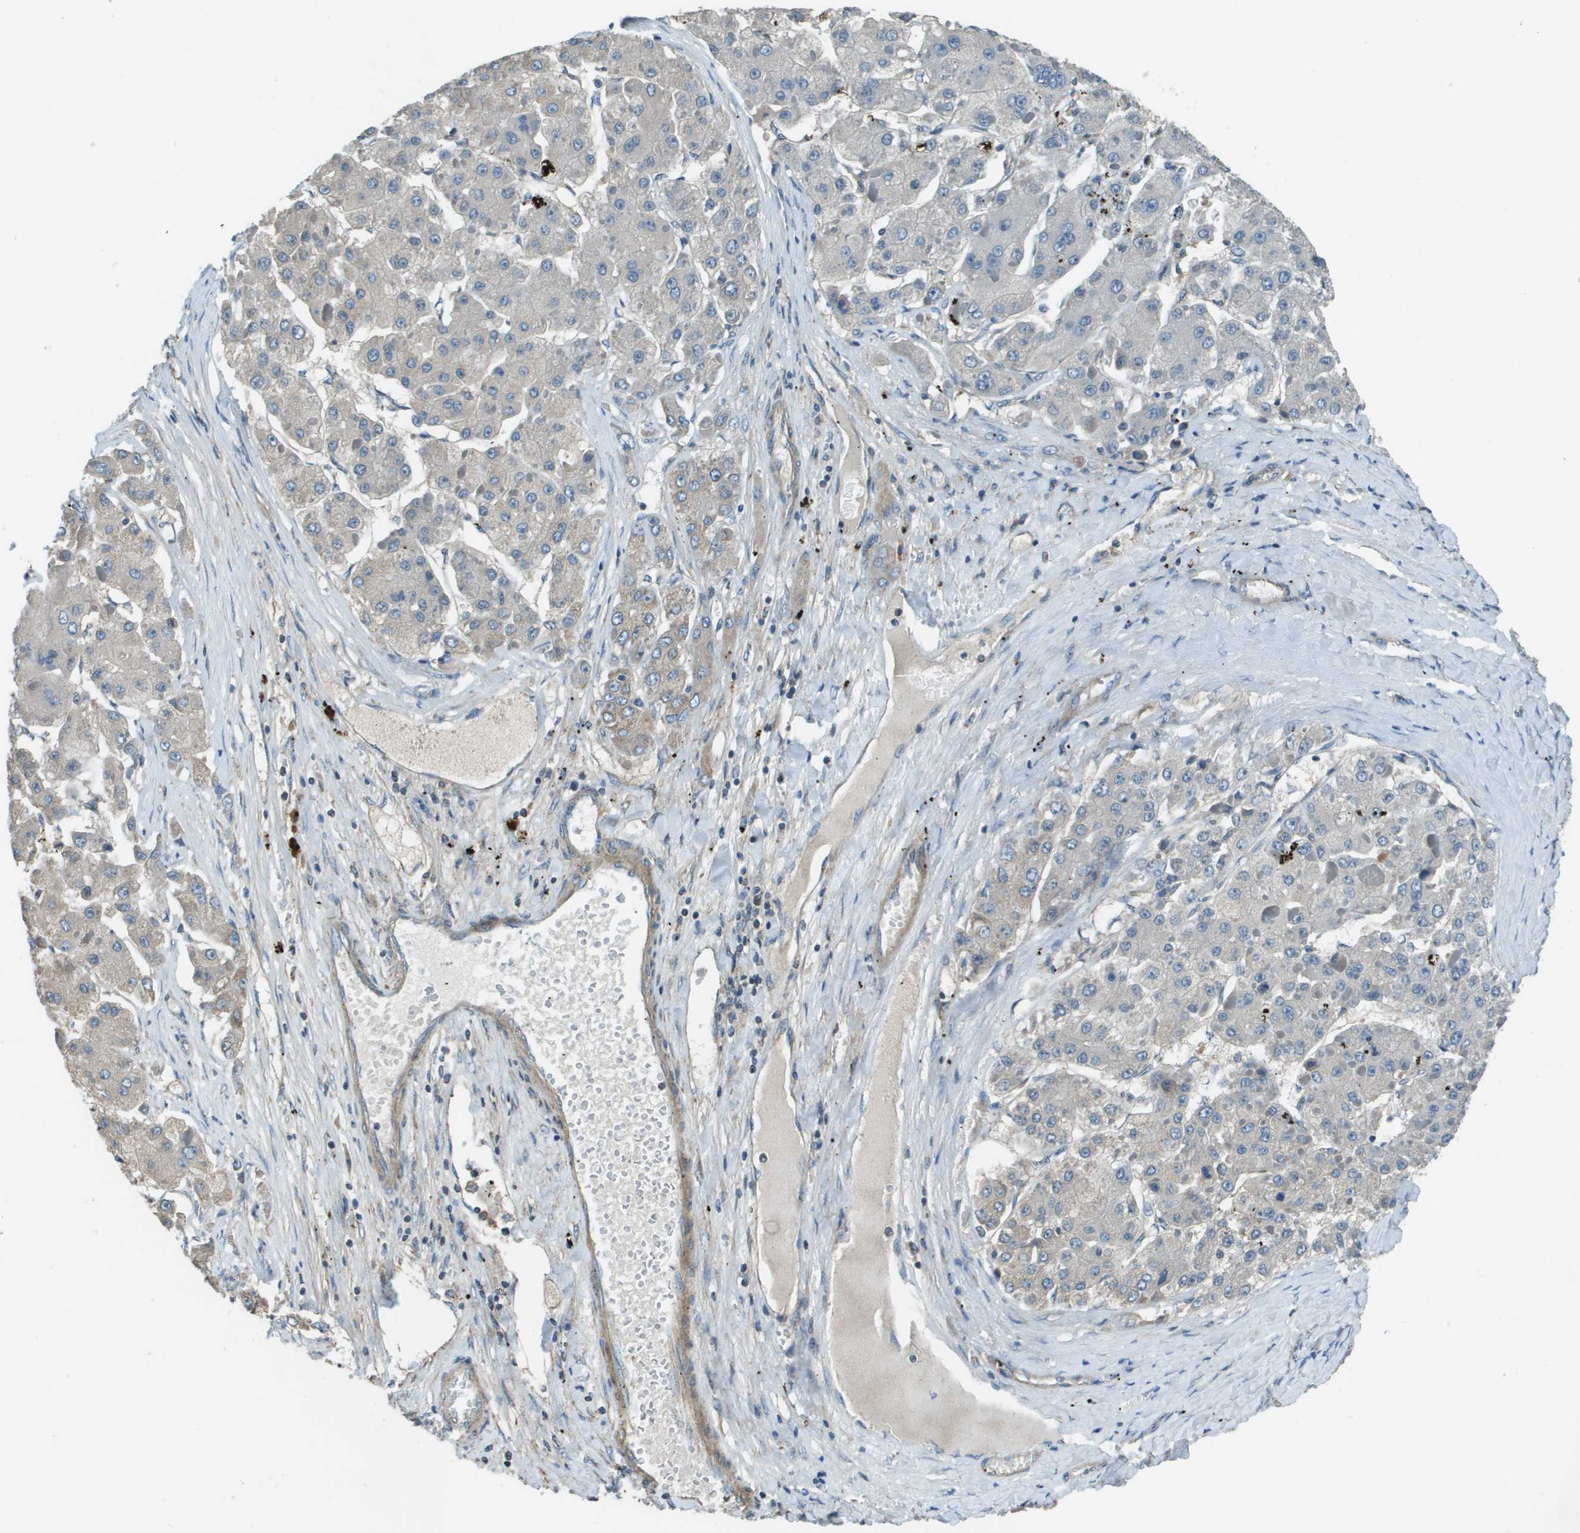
{"staining": {"intensity": "negative", "quantity": "none", "location": "none"}, "tissue": "liver cancer", "cell_type": "Tumor cells", "image_type": "cancer", "snomed": [{"axis": "morphology", "description": "Carcinoma, Hepatocellular, NOS"}, {"axis": "topography", "description": "Liver"}], "caption": "There is no significant positivity in tumor cells of liver cancer. (DAB (3,3'-diaminobenzidine) IHC visualized using brightfield microscopy, high magnification).", "gene": "TMEM51", "patient": {"sex": "female", "age": 73}}